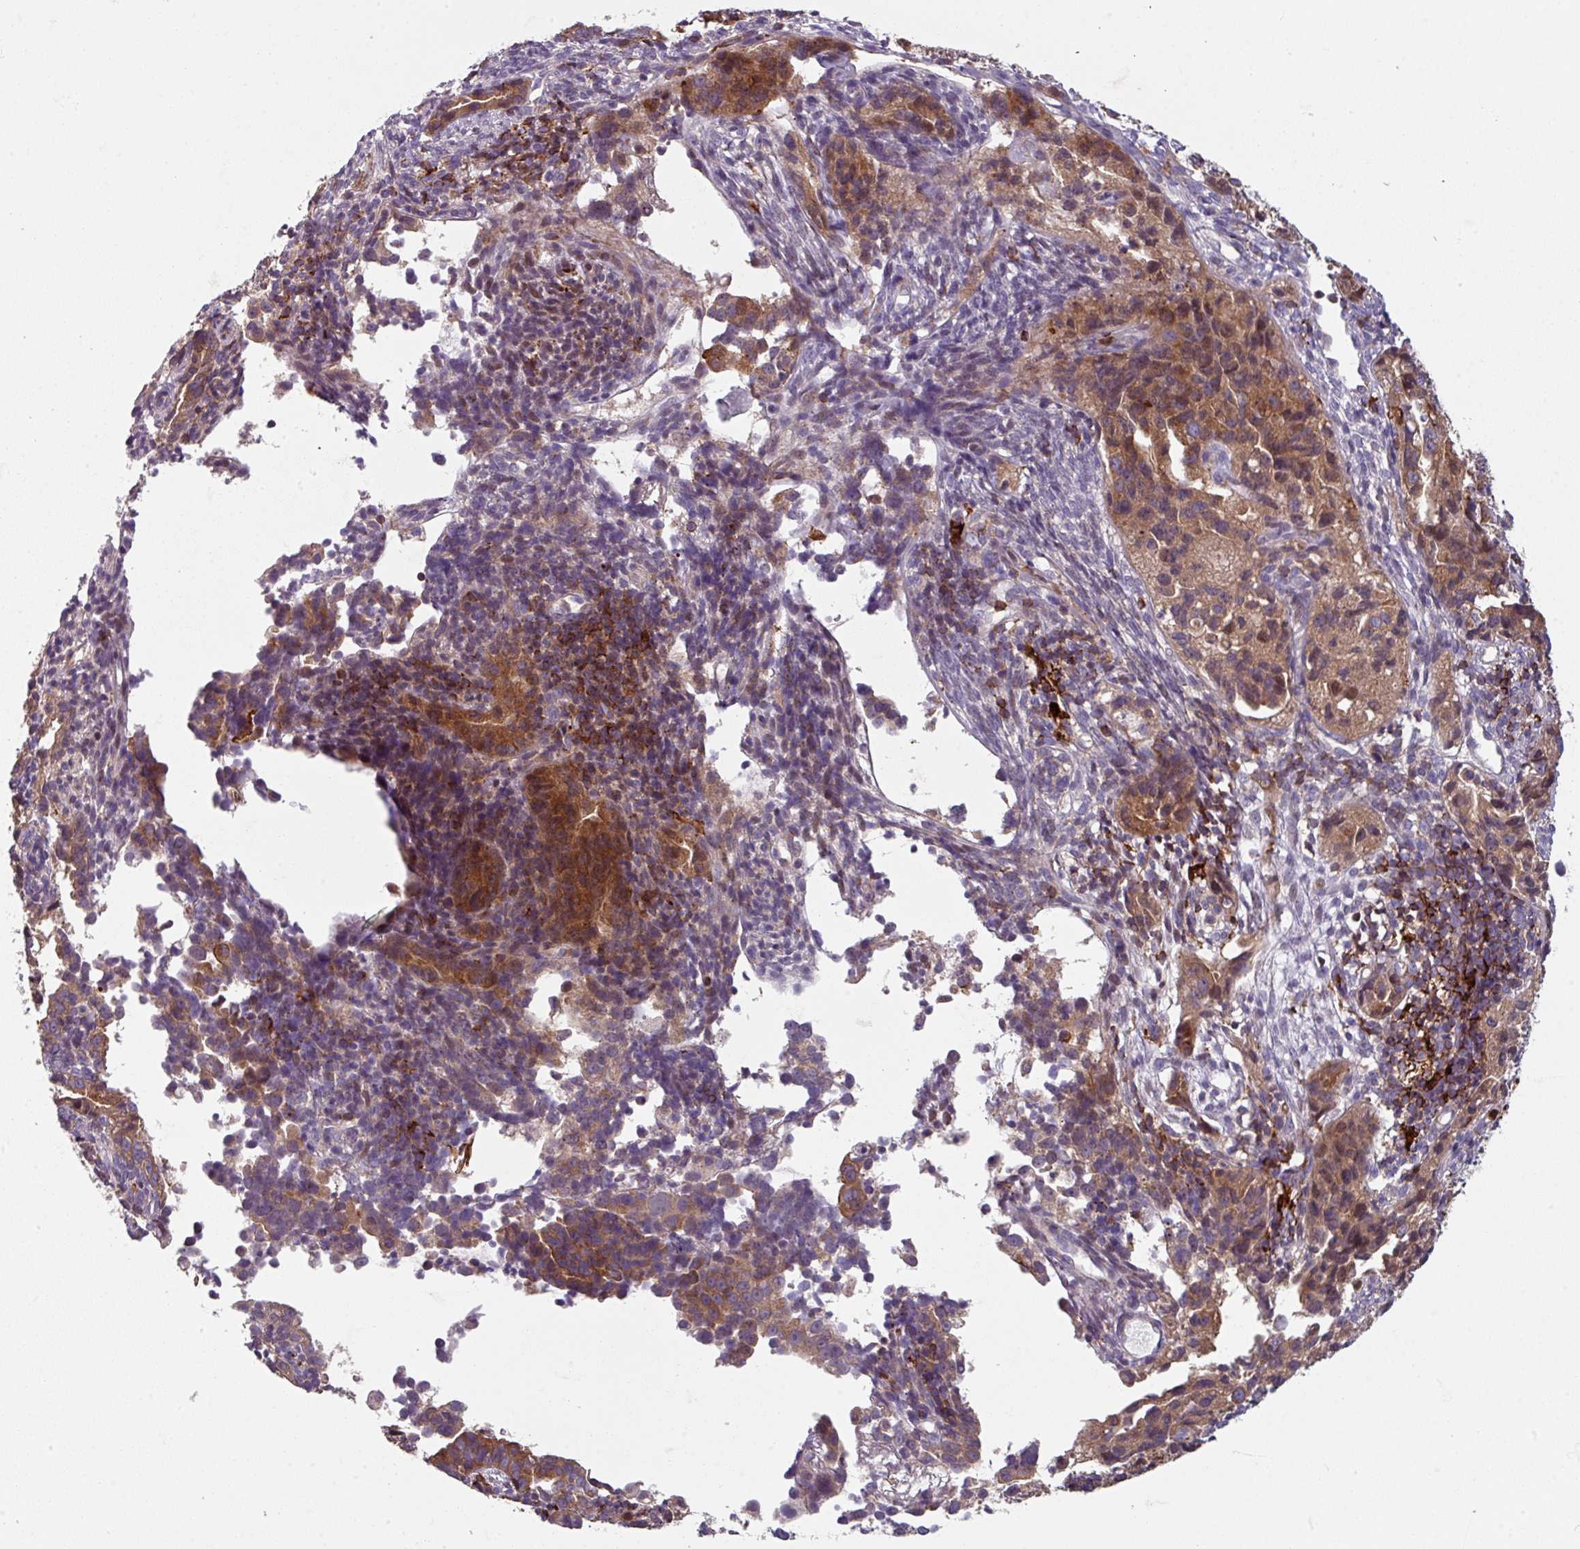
{"staining": {"intensity": "moderate", "quantity": ">75%", "location": "cytoplasmic/membranous"}, "tissue": "endometrial cancer", "cell_type": "Tumor cells", "image_type": "cancer", "snomed": [{"axis": "morphology", "description": "Adenocarcinoma, NOS"}, {"axis": "topography", "description": "Endometrium"}], "caption": "Immunohistochemistry (IHC) of endometrial cancer reveals medium levels of moderate cytoplasmic/membranous expression in approximately >75% of tumor cells. (Stains: DAB in brown, nuclei in blue, Microscopy: brightfield microscopy at high magnification).", "gene": "NEDD9", "patient": {"sex": "female", "age": 57}}